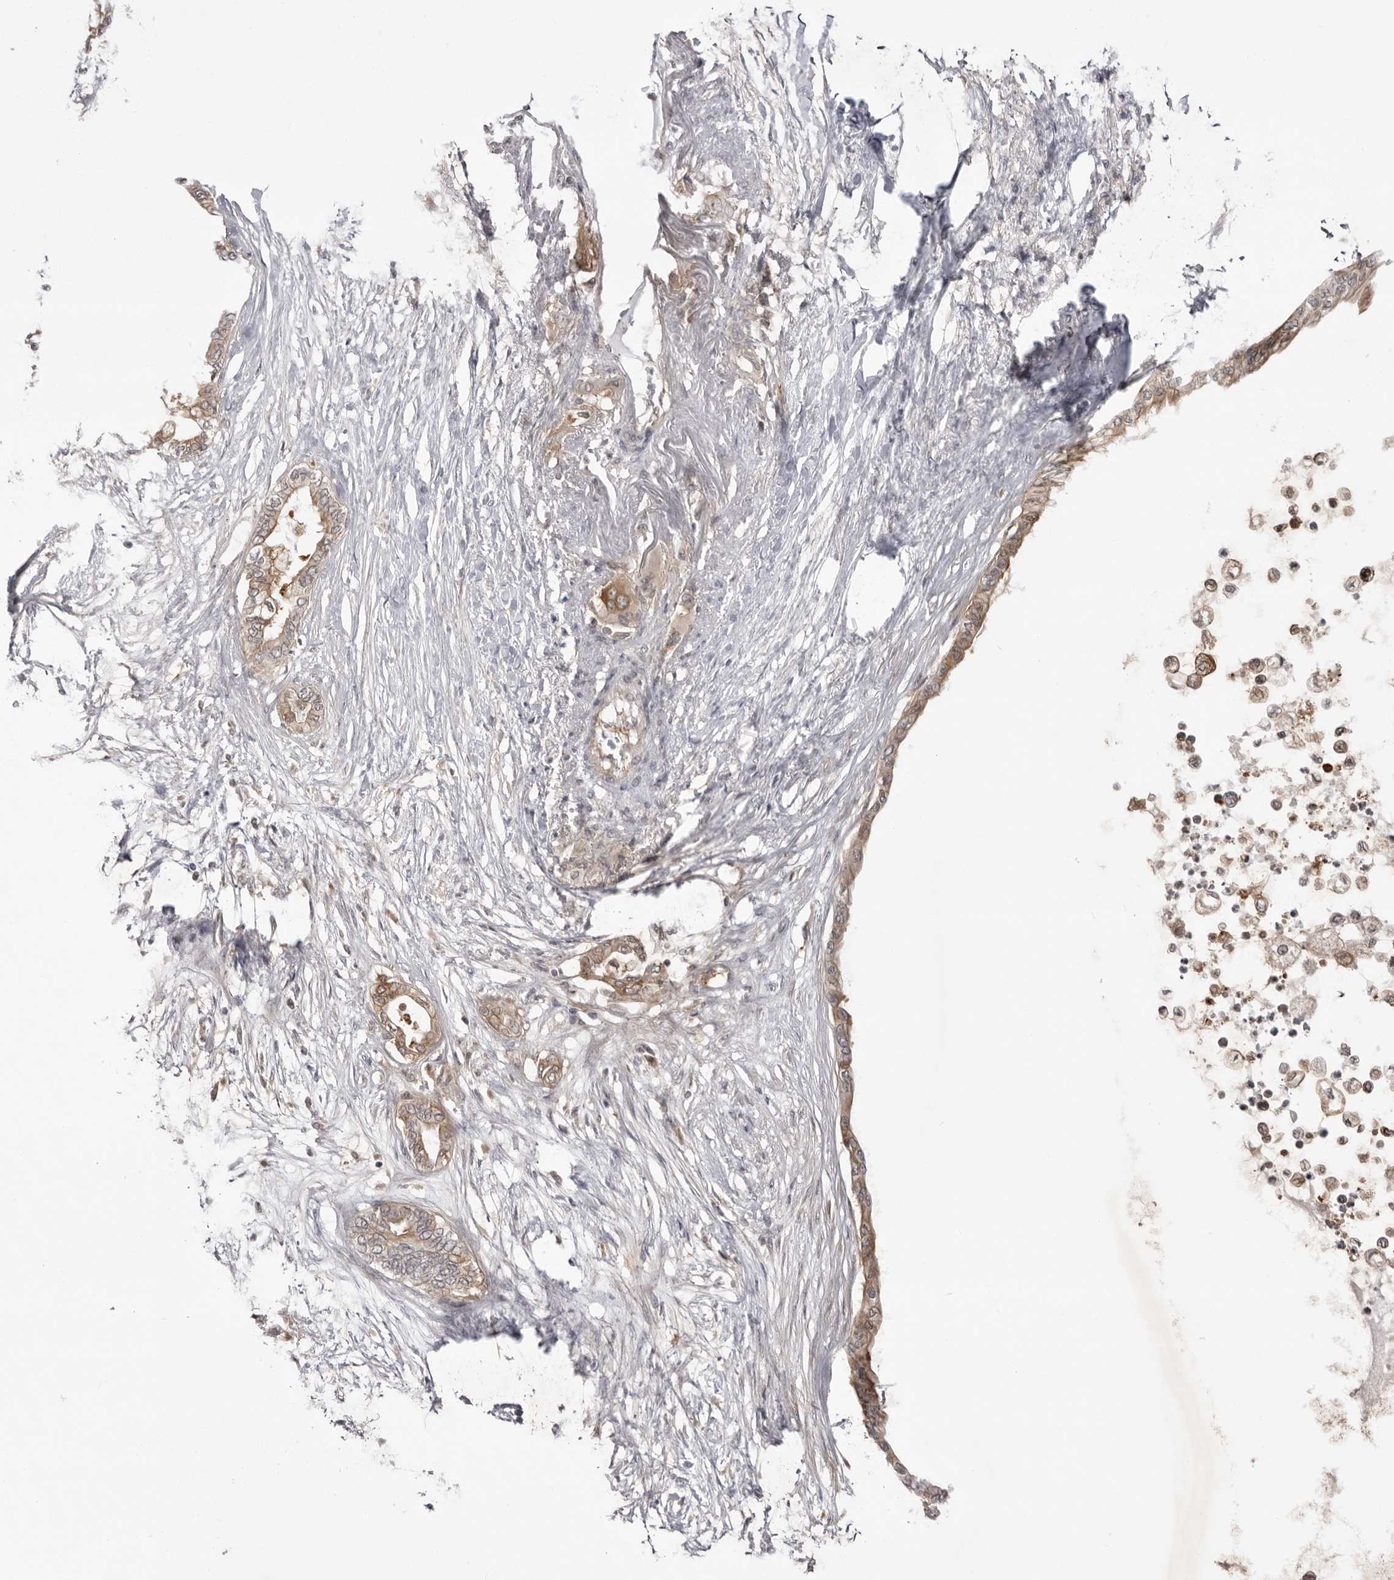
{"staining": {"intensity": "weak", "quantity": ">75%", "location": "cytoplasmic/membranous"}, "tissue": "pancreatic cancer", "cell_type": "Tumor cells", "image_type": "cancer", "snomed": [{"axis": "morphology", "description": "Normal tissue, NOS"}, {"axis": "morphology", "description": "Adenocarcinoma, NOS"}, {"axis": "topography", "description": "Pancreas"}, {"axis": "topography", "description": "Duodenum"}], "caption": "The micrograph demonstrates staining of pancreatic adenocarcinoma, revealing weak cytoplasmic/membranous protein staining (brown color) within tumor cells.", "gene": "USP43", "patient": {"sex": "female", "age": 60}}